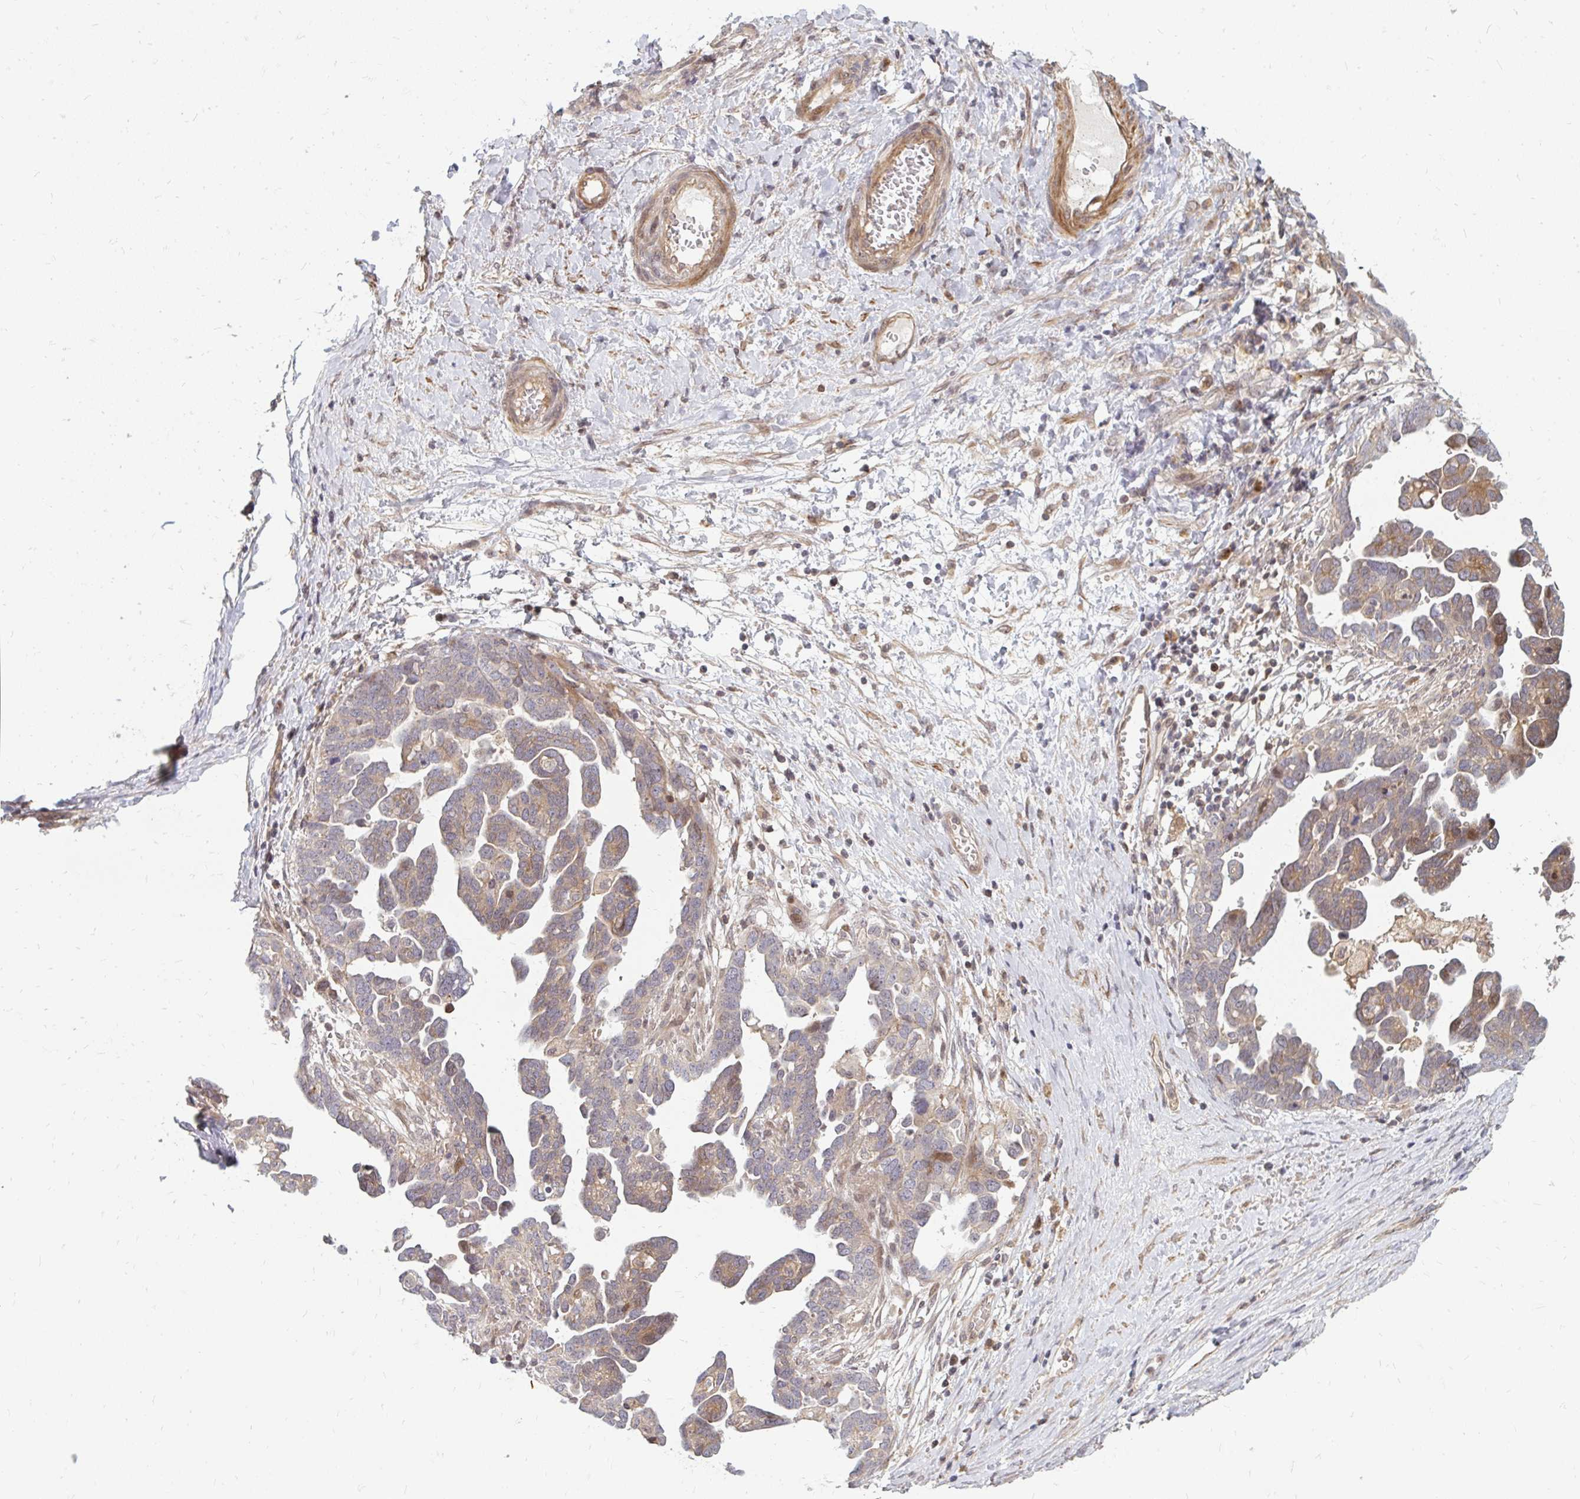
{"staining": {"intensity": "weak", "quantity": ">75%", "location": "cytoplasmic/membranous"}, "tissue": "ovarian cancer", "cell_type": "Tumor cells", "image_type": "cancer", "snomed": [{"axis": "morphology", "description": "Cystadenocarcinoma, serous, NOS"}, {"axis": "topography", "description": "Ovary"}], "caption": "Tumor cells reveal weak cytoplasmic/membranous staining in about >75% of cells in ovarian cancer.", "gene": "ZNF285", "patient": {"sex": "female", "age": 54}}